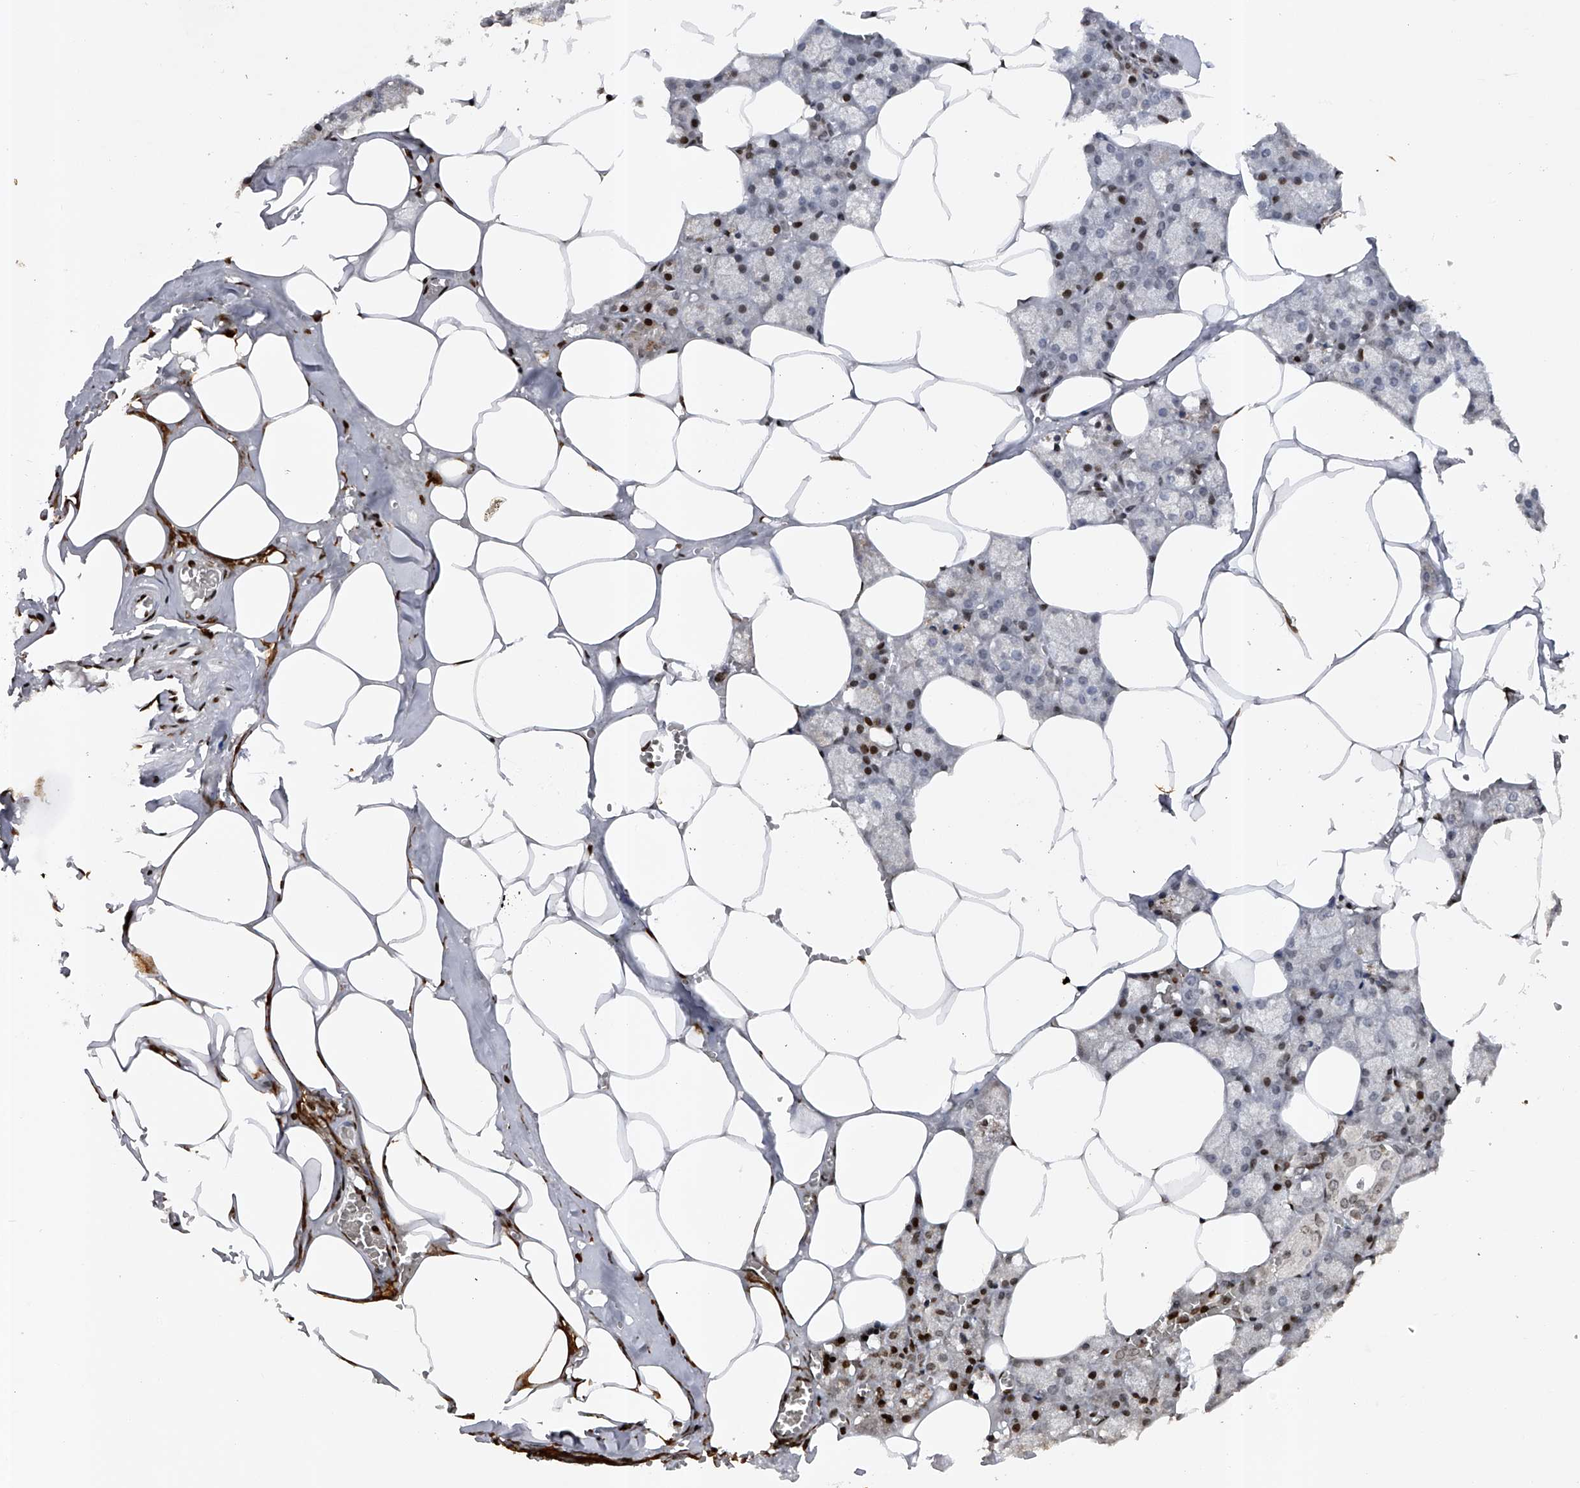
{"staining": {"intensity": "weak", "quantity": "<25%", "location": "nuclear"}, "tissue": "salivary gland", "cell_type": "Glandular cells", "image_type": "normal", "snomed": [{"axis": "morphology", "description": "Normal tissue, NOS"}, {"axis": "topography", "description": "Salivary gland"}], "caption": "Glandular cells show no significant staining in unremarkable salivary gland. (DAB (3,3'-diaminobenzidine) immunohistochemistry with hematoxylin counter stain).", "gene": "RWDD2A", "patient": {"sex": "male", "age": 62}}